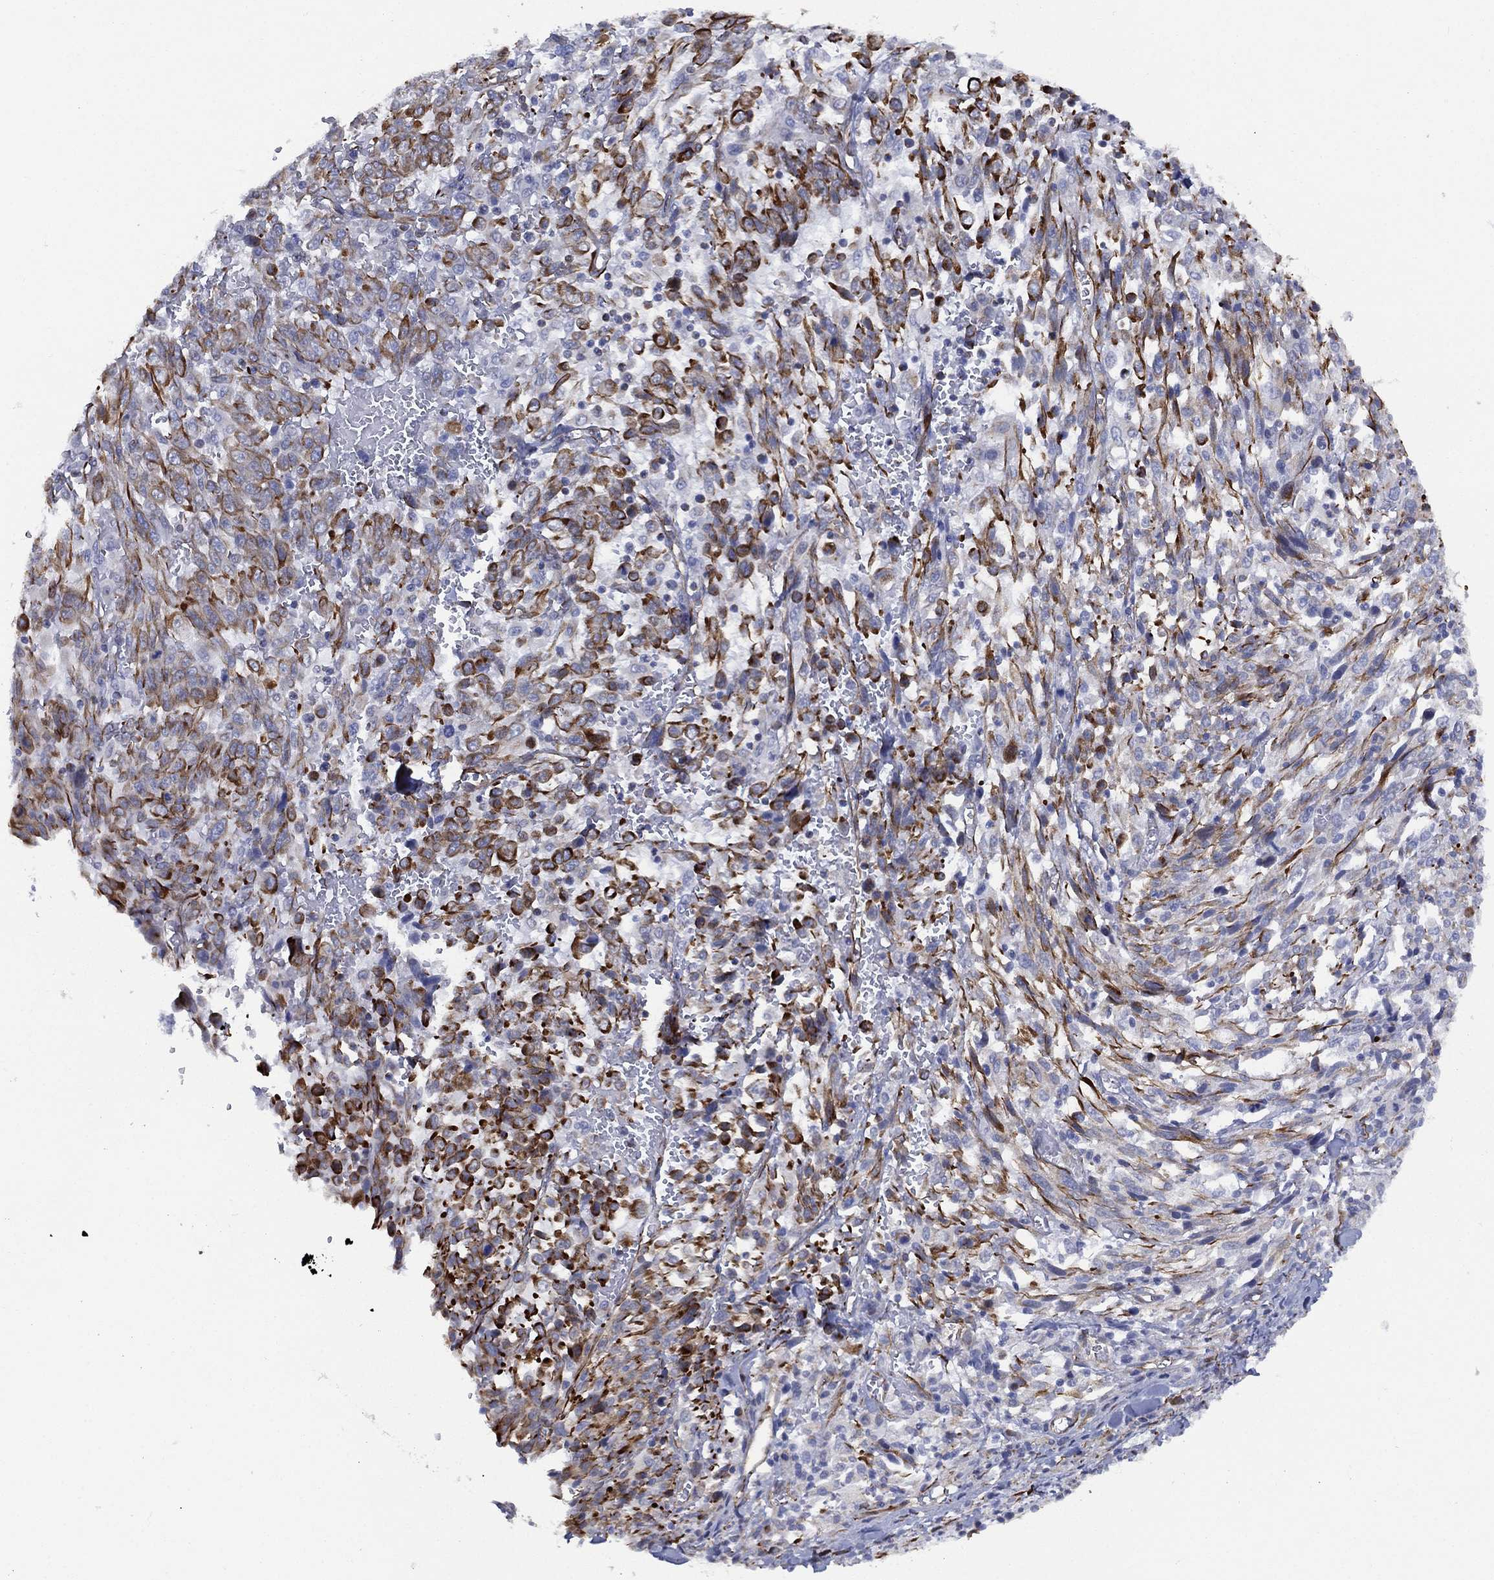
{"staining": {"intensity": "strong", "quantity": "<25%", "location": "cytoplasmic/membranous"}, "tissue": "melanoma", "cell_type": "Tumor cells", "image_type": "cancer", "snomed": [{"axis": "morphology", "description": "Malignant melanoma, NOS"}, {"axis": "topography", "description": "Skin"}], "caption": "A brown stain labels strong cytoplasmic/membranous expression of a protein in malignant melanoma tumor cells. The protein is stained brown, and the nuclei are stained in blue (DAB (3,3'-diaminobenzidine) IHC with brightfield microscopy, high magnification).", "gene": "MAS1", "patient": {"sex": "female", "age": 91}}